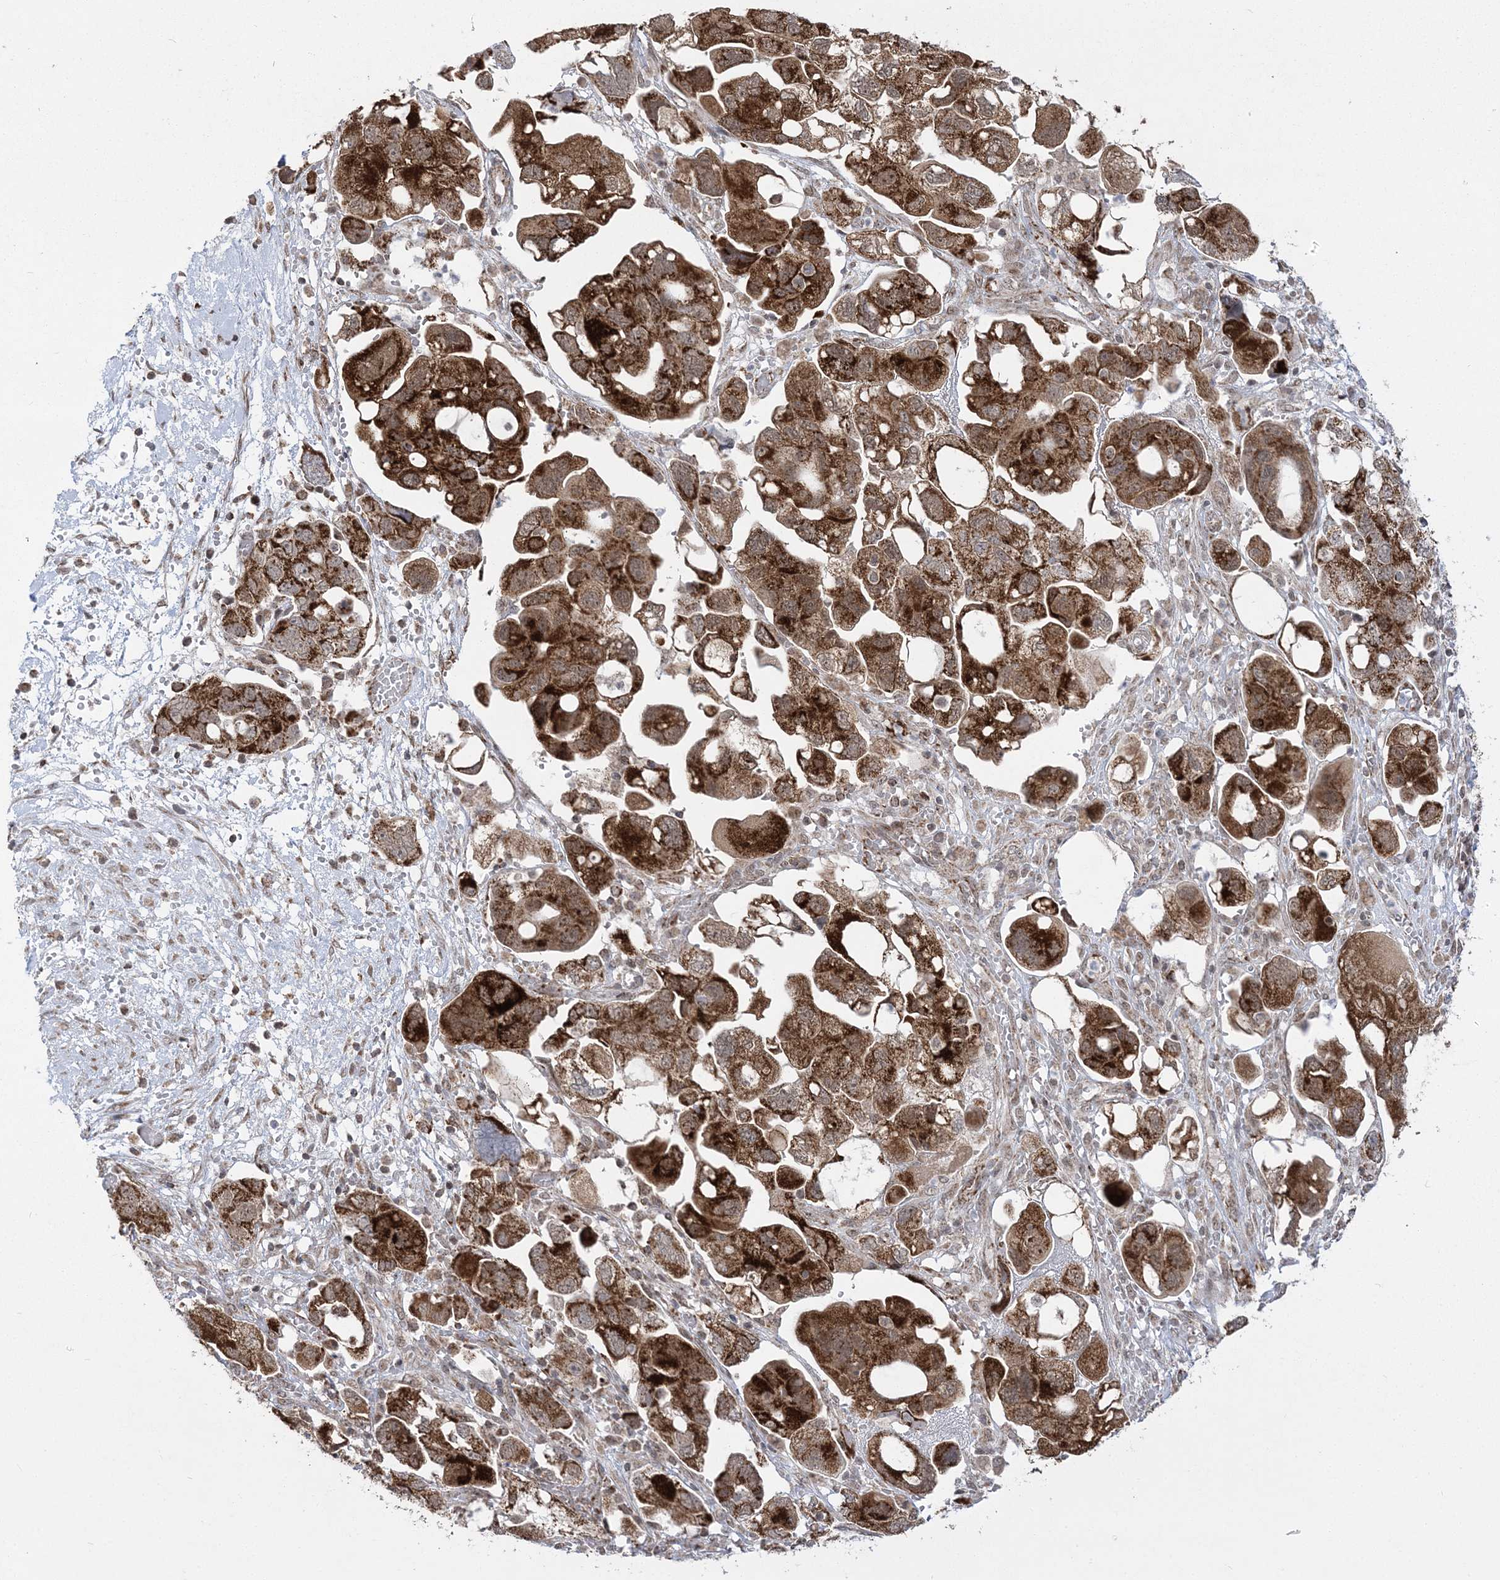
{"staining": {"intensity": "strong", "quantity": ">75%", "location": "cytoplasmic/membranous"}, "tissue": "ovarian cancer", "cell_type": "Tumor cells", "image_type": "cancer", "snomed": [{"axis": "morphology", "description": "Carcinoma, NOS"}, {"axis": "morphology", "description": "Cystadenocarcinoma, serous, NOS"}, {"axis": "topography", "description": "Ovary"}], "caption": "Human ovarian cancer stained with a brown dye reveals strong cytoplasmic/membranous positive staining in approximately >75% of tumor cells.", "gene": "GRSF1", "patient": {"sex": "female", "age": 69}}